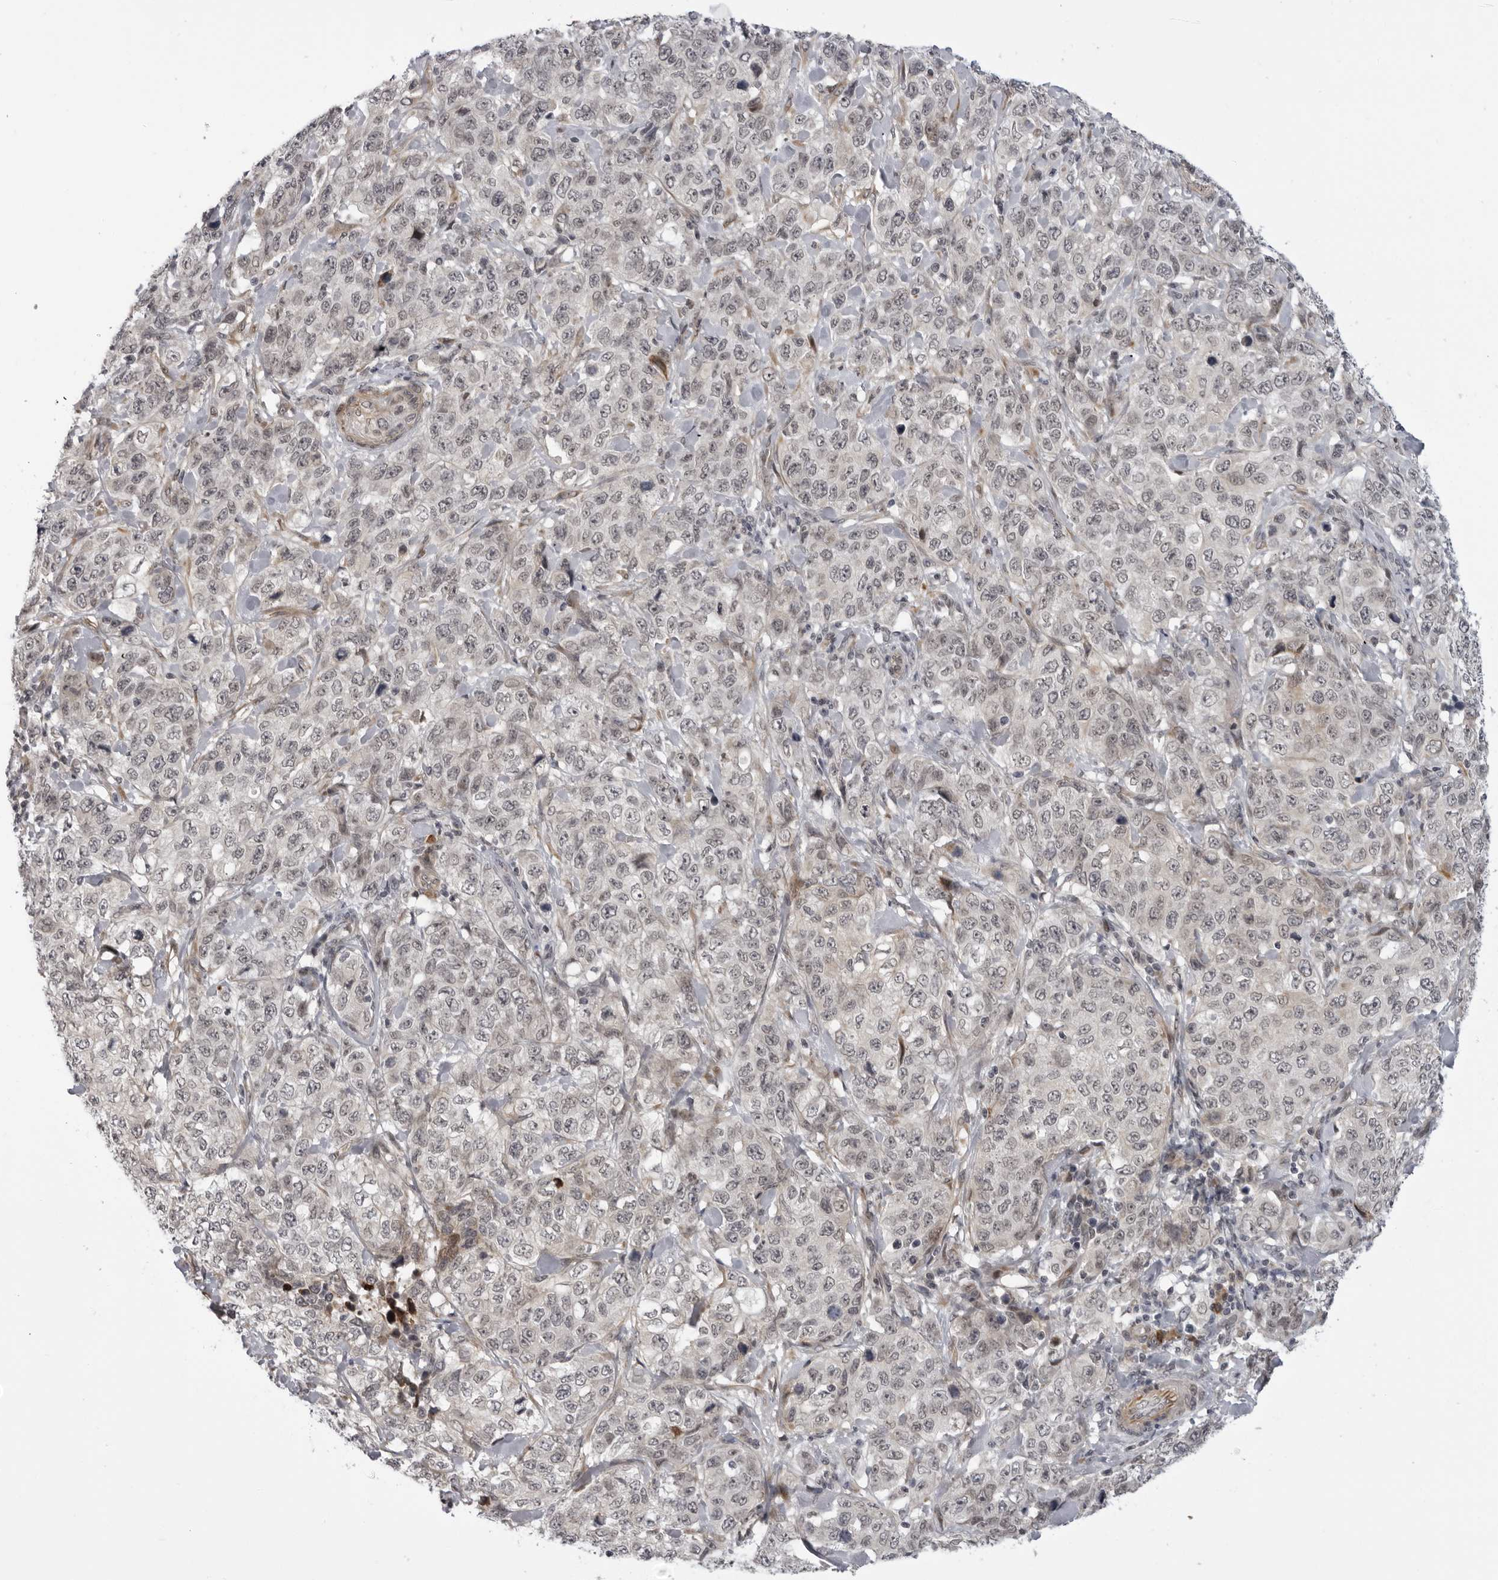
{"staining": {"intensity": "weak", "quantity": ">75%", "location": "nuclear"}, "tissue": "stomach cancer", "cell_type": "Tumor cells", "image_type": "cancer", "snomed": [{"axis": "morphology", "description": "Adenocarcinoma, NOS"}, {"axis": "topography", "description": "Stomach"}], "caption": "Immunohistochemistry image of human stomach cancer (adenocarcinoma) stained for a protein (brown), which reveals low levels of weak nuclear positivity in approximately >75% of tumor cells.", "gene": "ALPK2", "patient": {"sex": "male", "age": 48}}